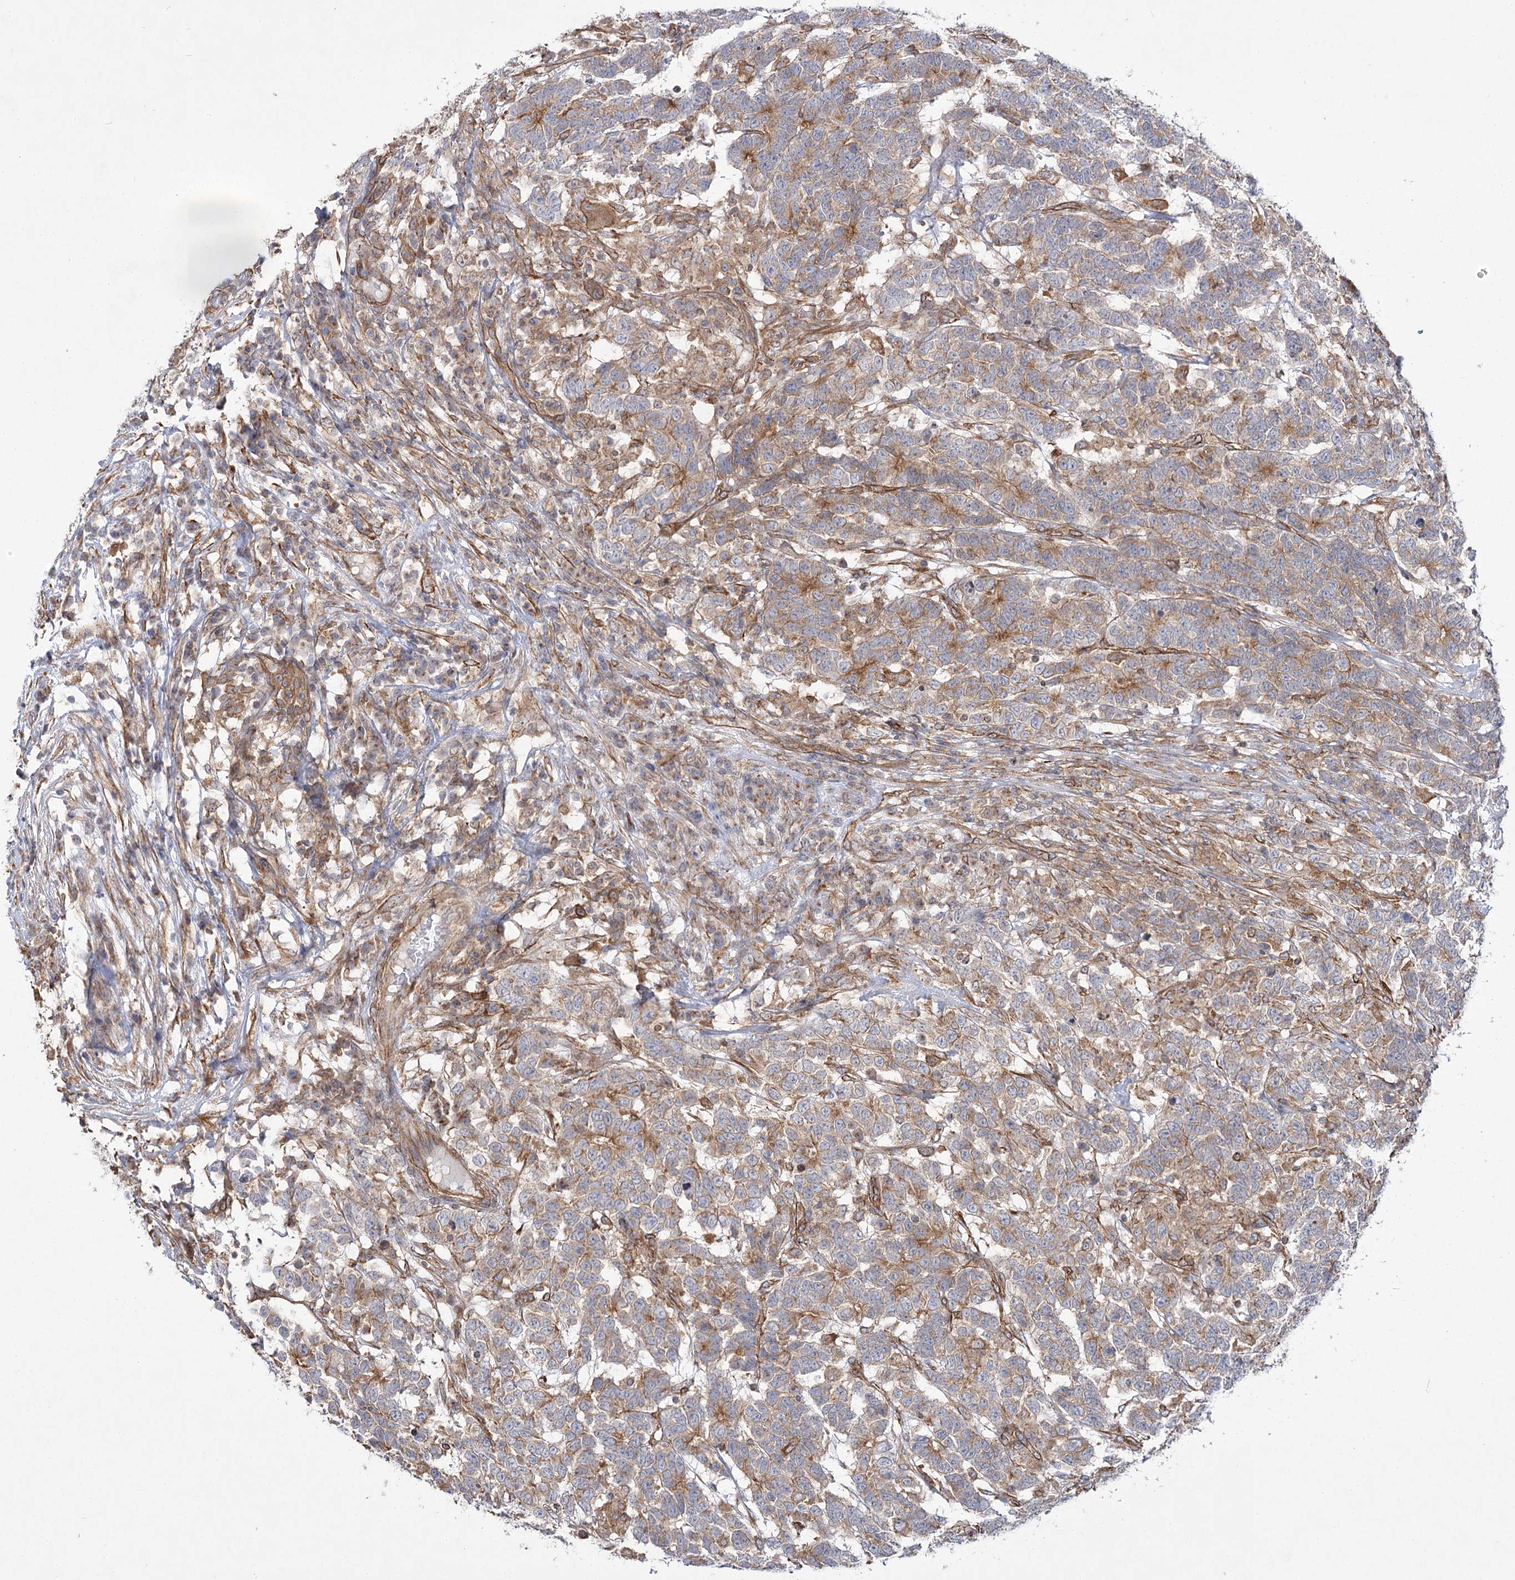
{"staining": {"intensity": "weak", "quantity": "25%-75%", "location": "cytoplasmic/membranous"}, "tissue": "testis cancer", "cell_type": "Tumor cells", "image_type": "cancer", "snomed": [{"axis": "morphology", "description": "Carcinoma, Embryonal, NOS"}, {"axis": "topography", "description": "Testis"}], "caption": "The immunohistochemical stain labels weak cytoplasmic/membranous expression in tumor cells of embryonal carcinoma (testis) tissue.", "gene": "SH3BP5L", "patient": {"sex": "male", "age": 26}}